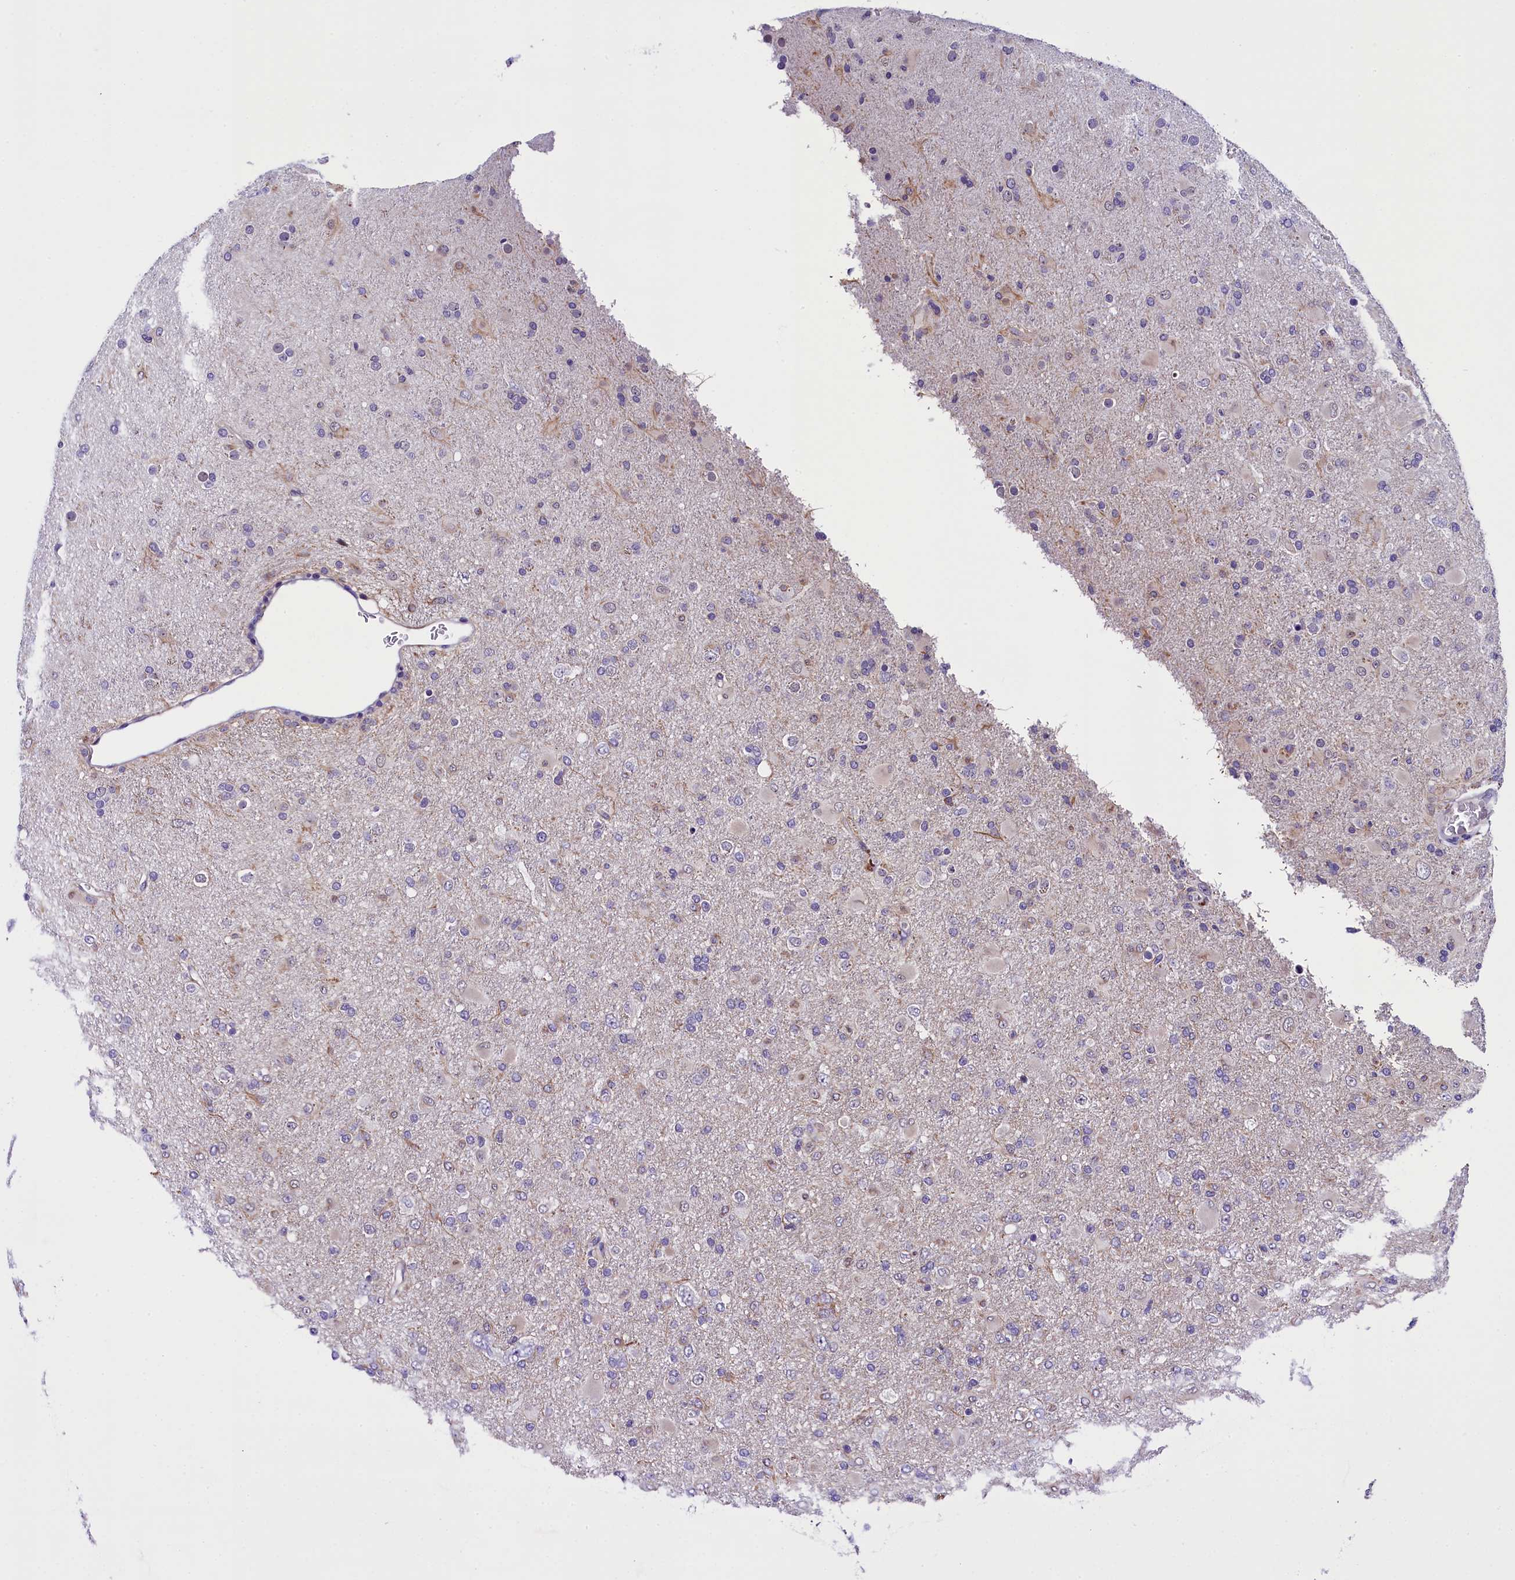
{"staining": {"intensity": "negative", "quantity": "none", "location": "none"}, "tissue": "glioma", "cell_type": "Tumor cells", "image_type": "cancer", "snomed": [{"axis": "morphology", "description": "Glioma, malignant, Low grade"}, {"axis": "topography", "description": "Brain"}], "caption": "Immunohistochemical staining of malignant low-grade glioma displays no significant expression in tumor cells.", "gene": "IQCN", "patient": {"sex": "male", "age": 65}}